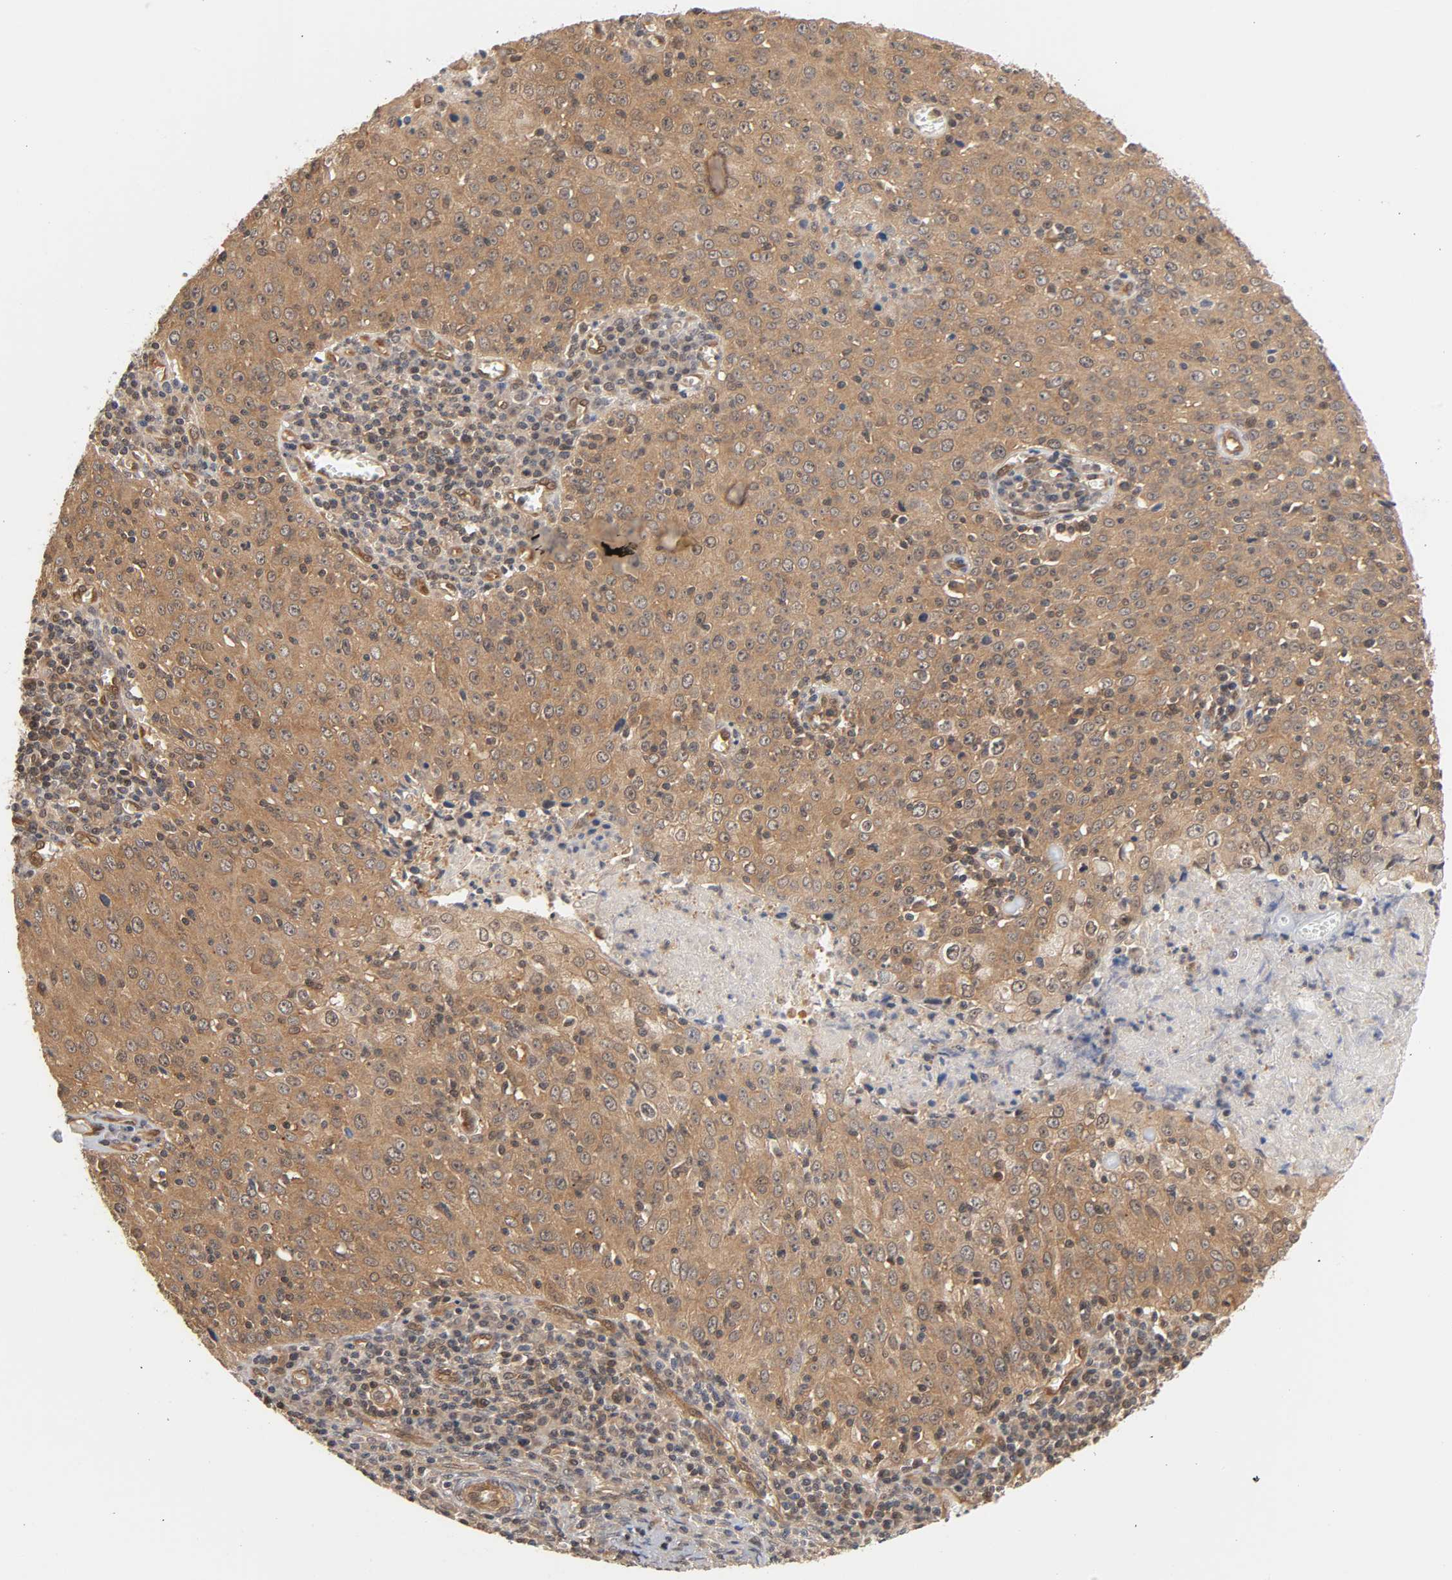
{"staining": {"intensity": "moderate", "quantity": ">75%", "location": "cytoplasmic/membranous"}, "tissue": "cervical cancer", "cell_type": "Tumor cells", "image_type": "cancer", "snomed": [{"axis": "morphology", "description": "Squamous cell carcinoma, NOS"}, {"axis": "topography", "description": "Cervix"}], "caption": "A medium amount of moderate cytoplasmic/membranous positivity is appreciated in approximately >75% of tumor cells in cervical cancer (squamous cell carcinoma) tissue. The staining is performed using DAB brown chromogen to label protein expression. The nuclei are counter-stained blue using hematoxylin.", "gene": "CDC37", "patient": {"sex": "female", "age": 27}}